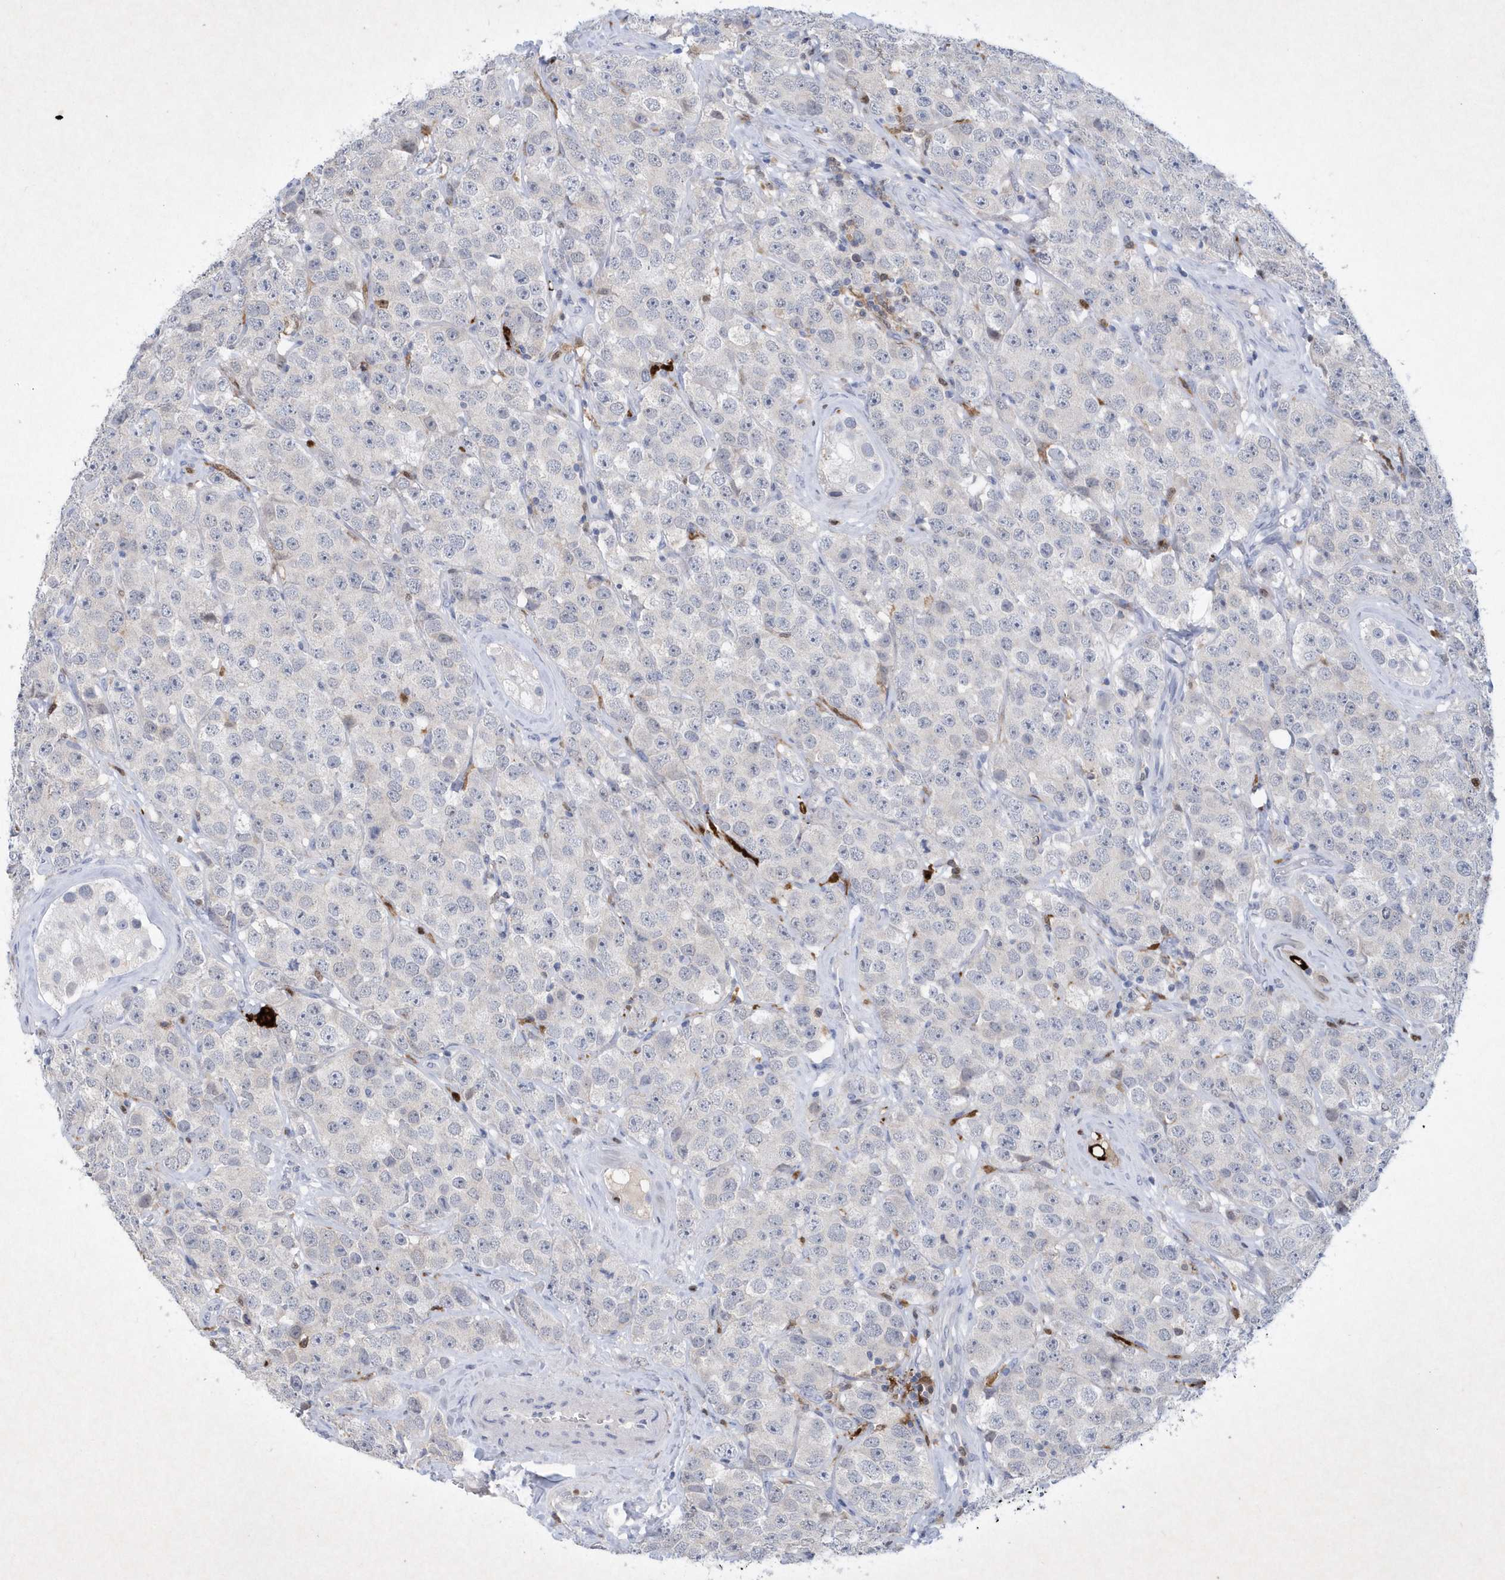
{"staining": {"intensity": "negative", "quantity": "none", "location": "none"}, "tissue": "testis cancer", "cell_type": "Tumor cells", "image_type": "cancer", "snomed": [{"axis": "morphology", "description": "Seminoma, NOS"}, {"axis": "topography", "description": "Testis"}], "caption": "There is no significant positivity in tumor cells of testis seminoma. (Stains: DAB (3,3'-diaminobenzidine) immunohistochemistry with hematoxylin counter stain, Microscopy: brightfield microscopy at high magnification).", "gene": "BHLHA15", "patient": {"sex": "male", "age": 28}}